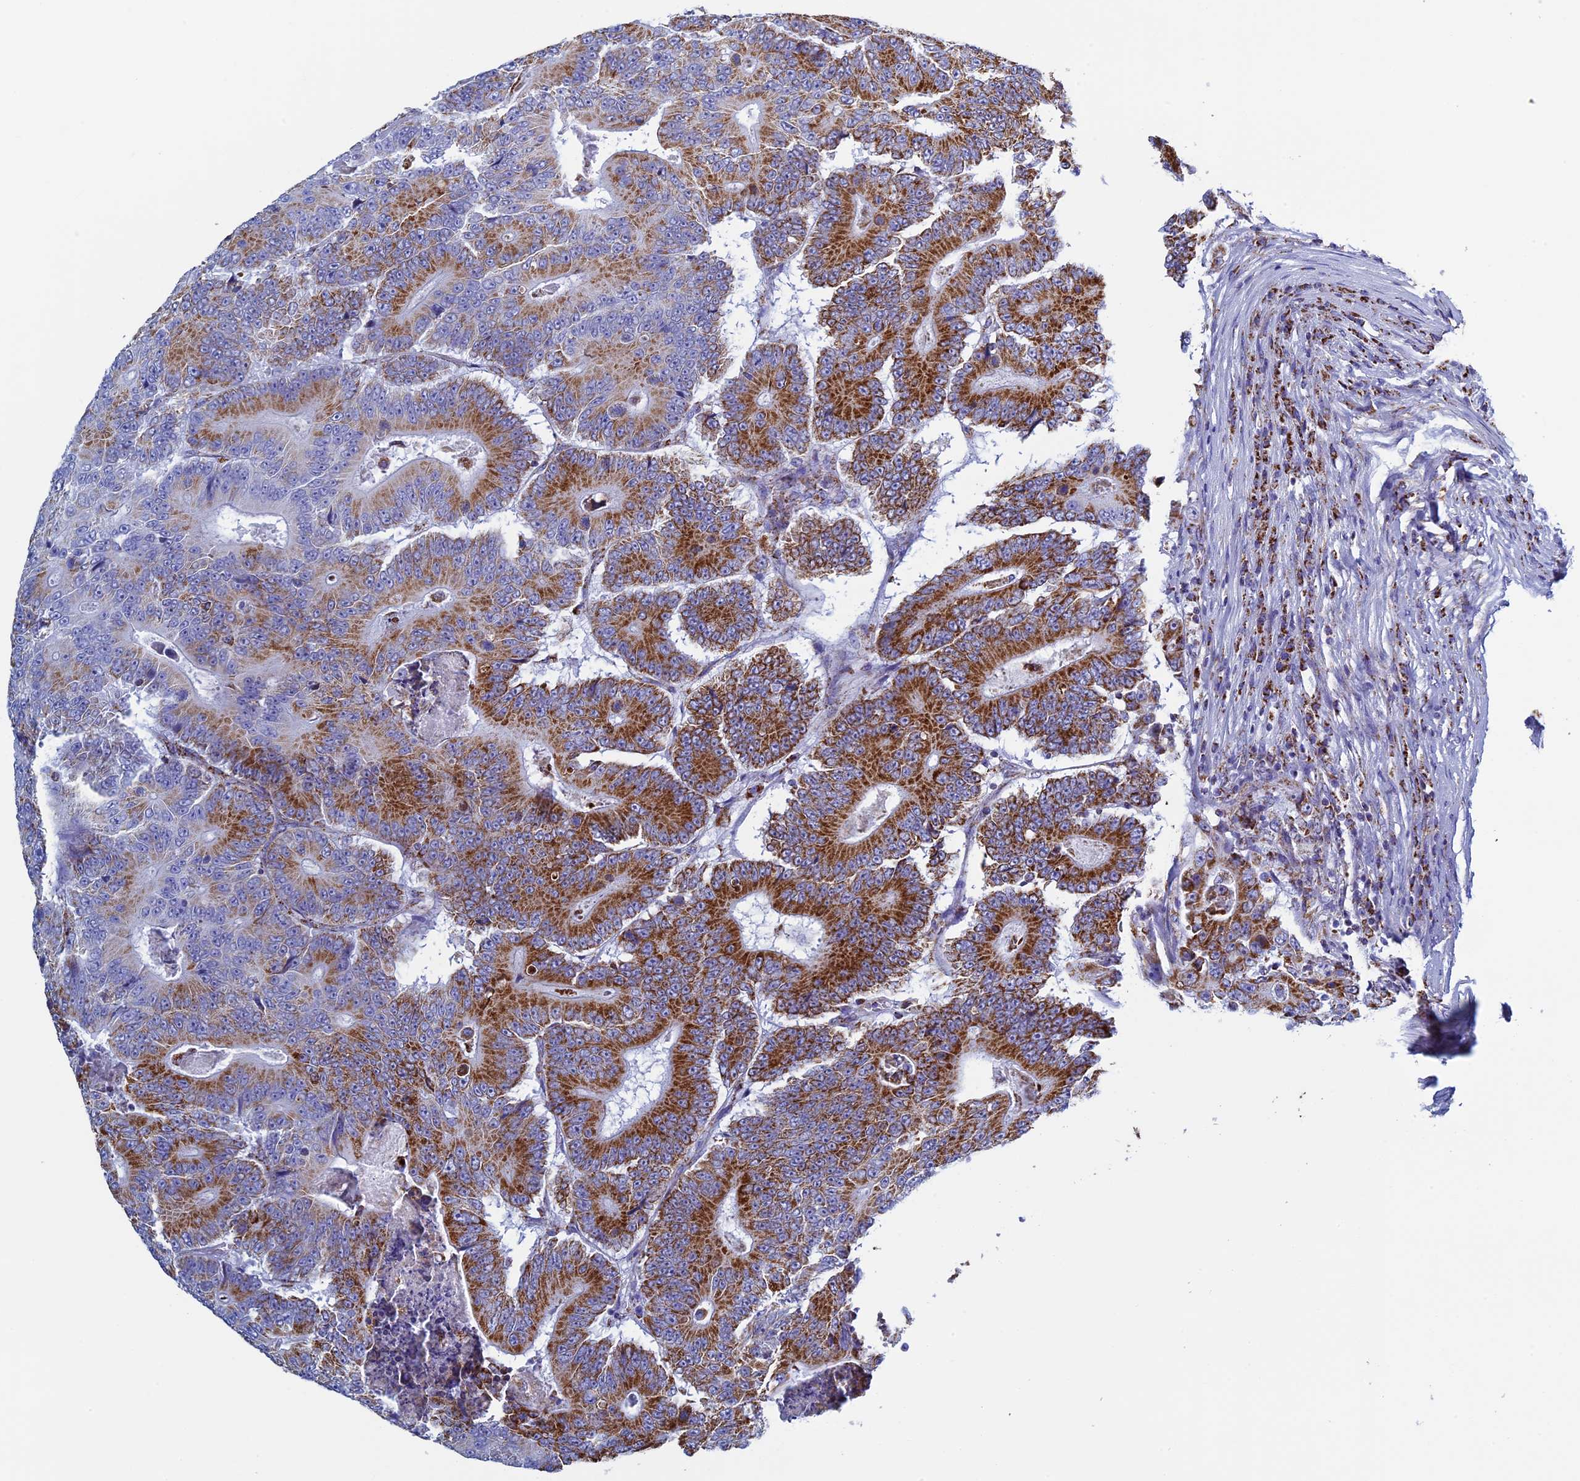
{"staining": {"intensity": "strong", "quantity": "25%-75%", "location": "cytoplasmic/membranous"}, "tissue": "colorectal cancer", "cell_type": "Tumor cells", "image_type": "cancer", "snomed": [{"axis": "morphology", "description": "Adenocarcinoma, NOS"}, {"axis": "topography", "description": "Colon"}], "caption": "Adenocarcinoma (colorectal) stained with a brown dye shows strong cytoplasmic/membranous positive positivity in approximately 25%-75% of tumor cells.", "gene": "UQCRFS1", "patient": {"sex": "male", "age": 83}}